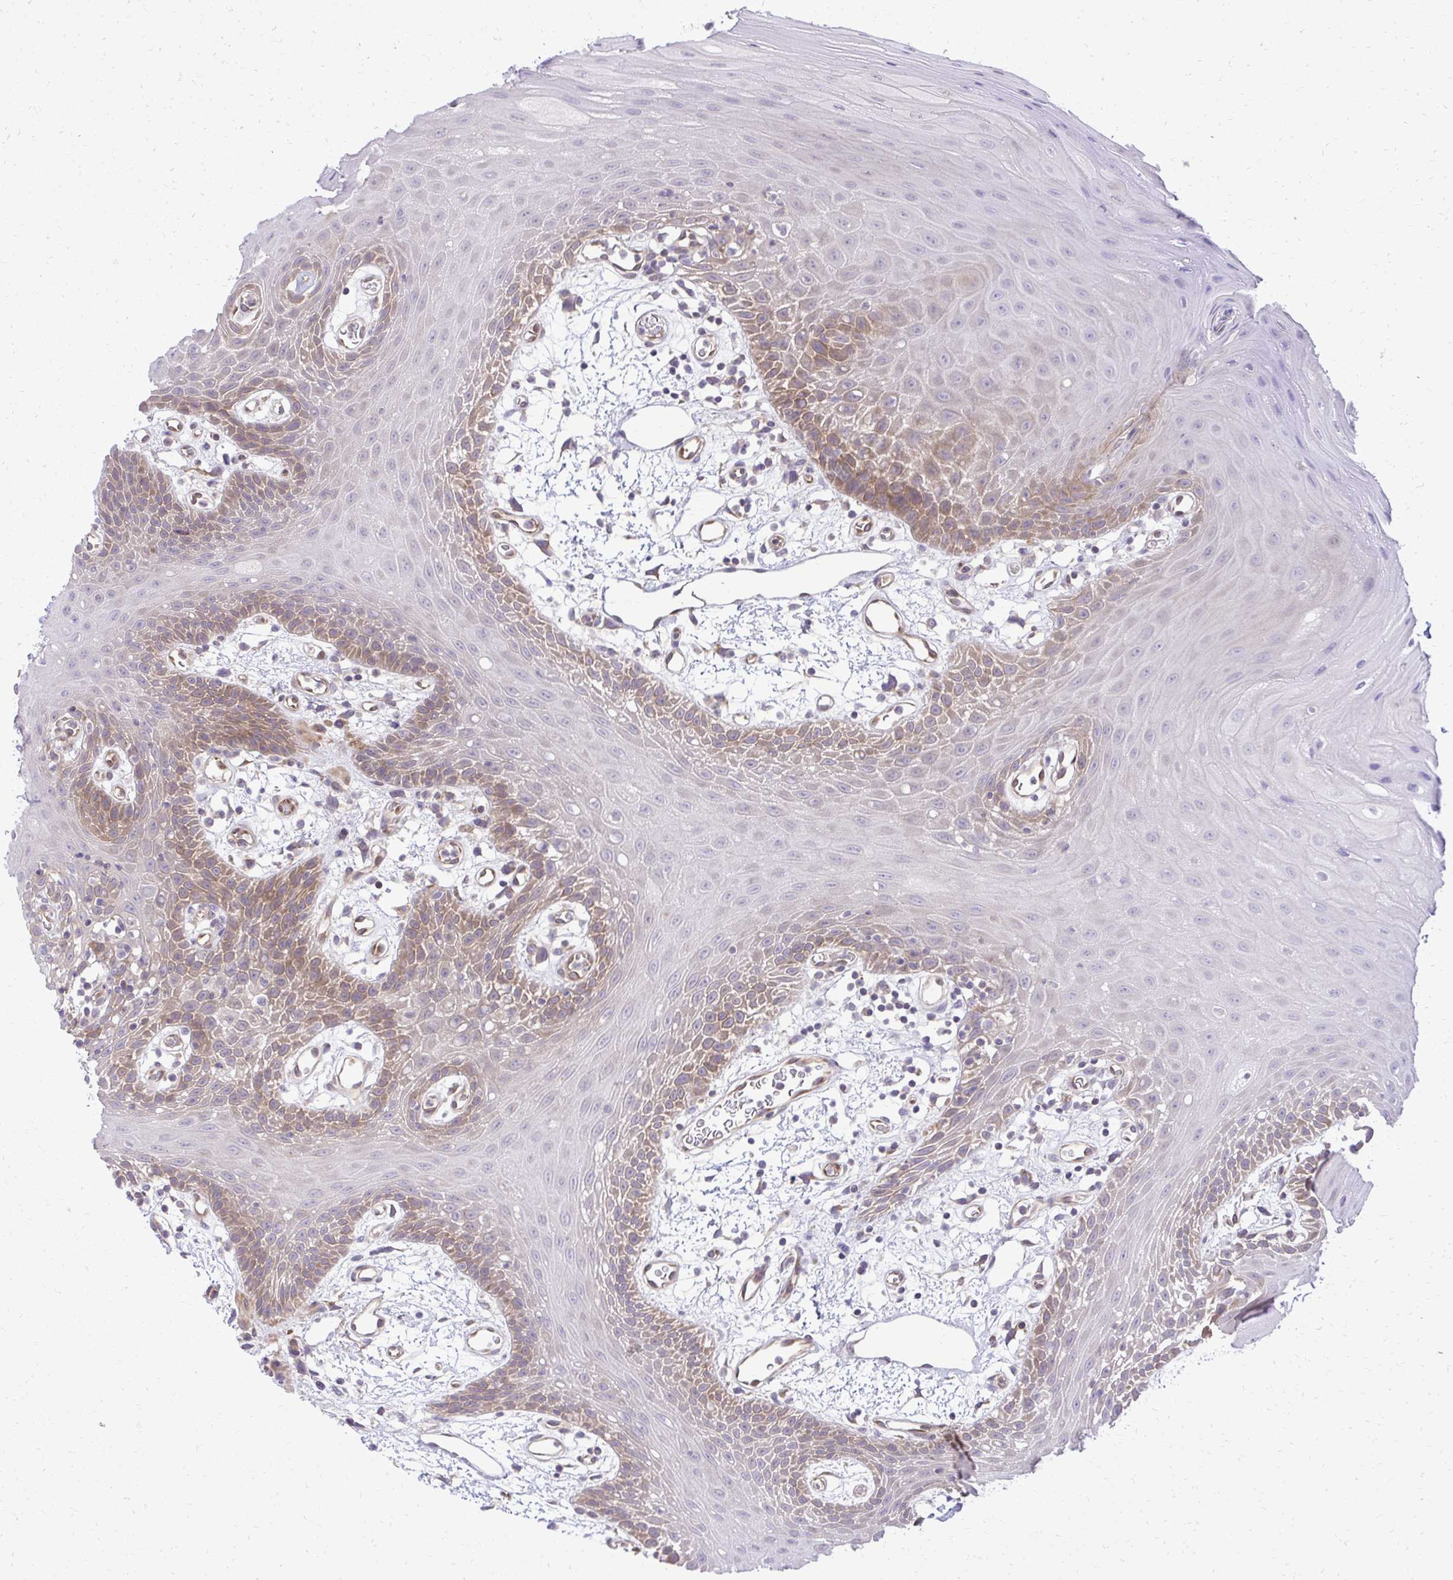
{"staining": {"intensity": "weak", "quantity": "25%-75%", "location": "cytoplasmic/membranous"}, "tissue": "oral mucosa", "cell_type": "Squamous epithelial cells", "image_type": "normal", "snomed": [{"axis": "morphology", "description": "Normal tissue, NOS"}, {"axis": "topography", "description": "Oral tissue"}], "caption": "A brown stain labels weak cytoplasmic/membranous staining of a protein in squamous epithelial cells of normal oral mucosa. (DAB = brown stain, brightfield microscopy at high magnification).", "gene": "PPP5C", "patient": {"sex": "female", "age": 59}}